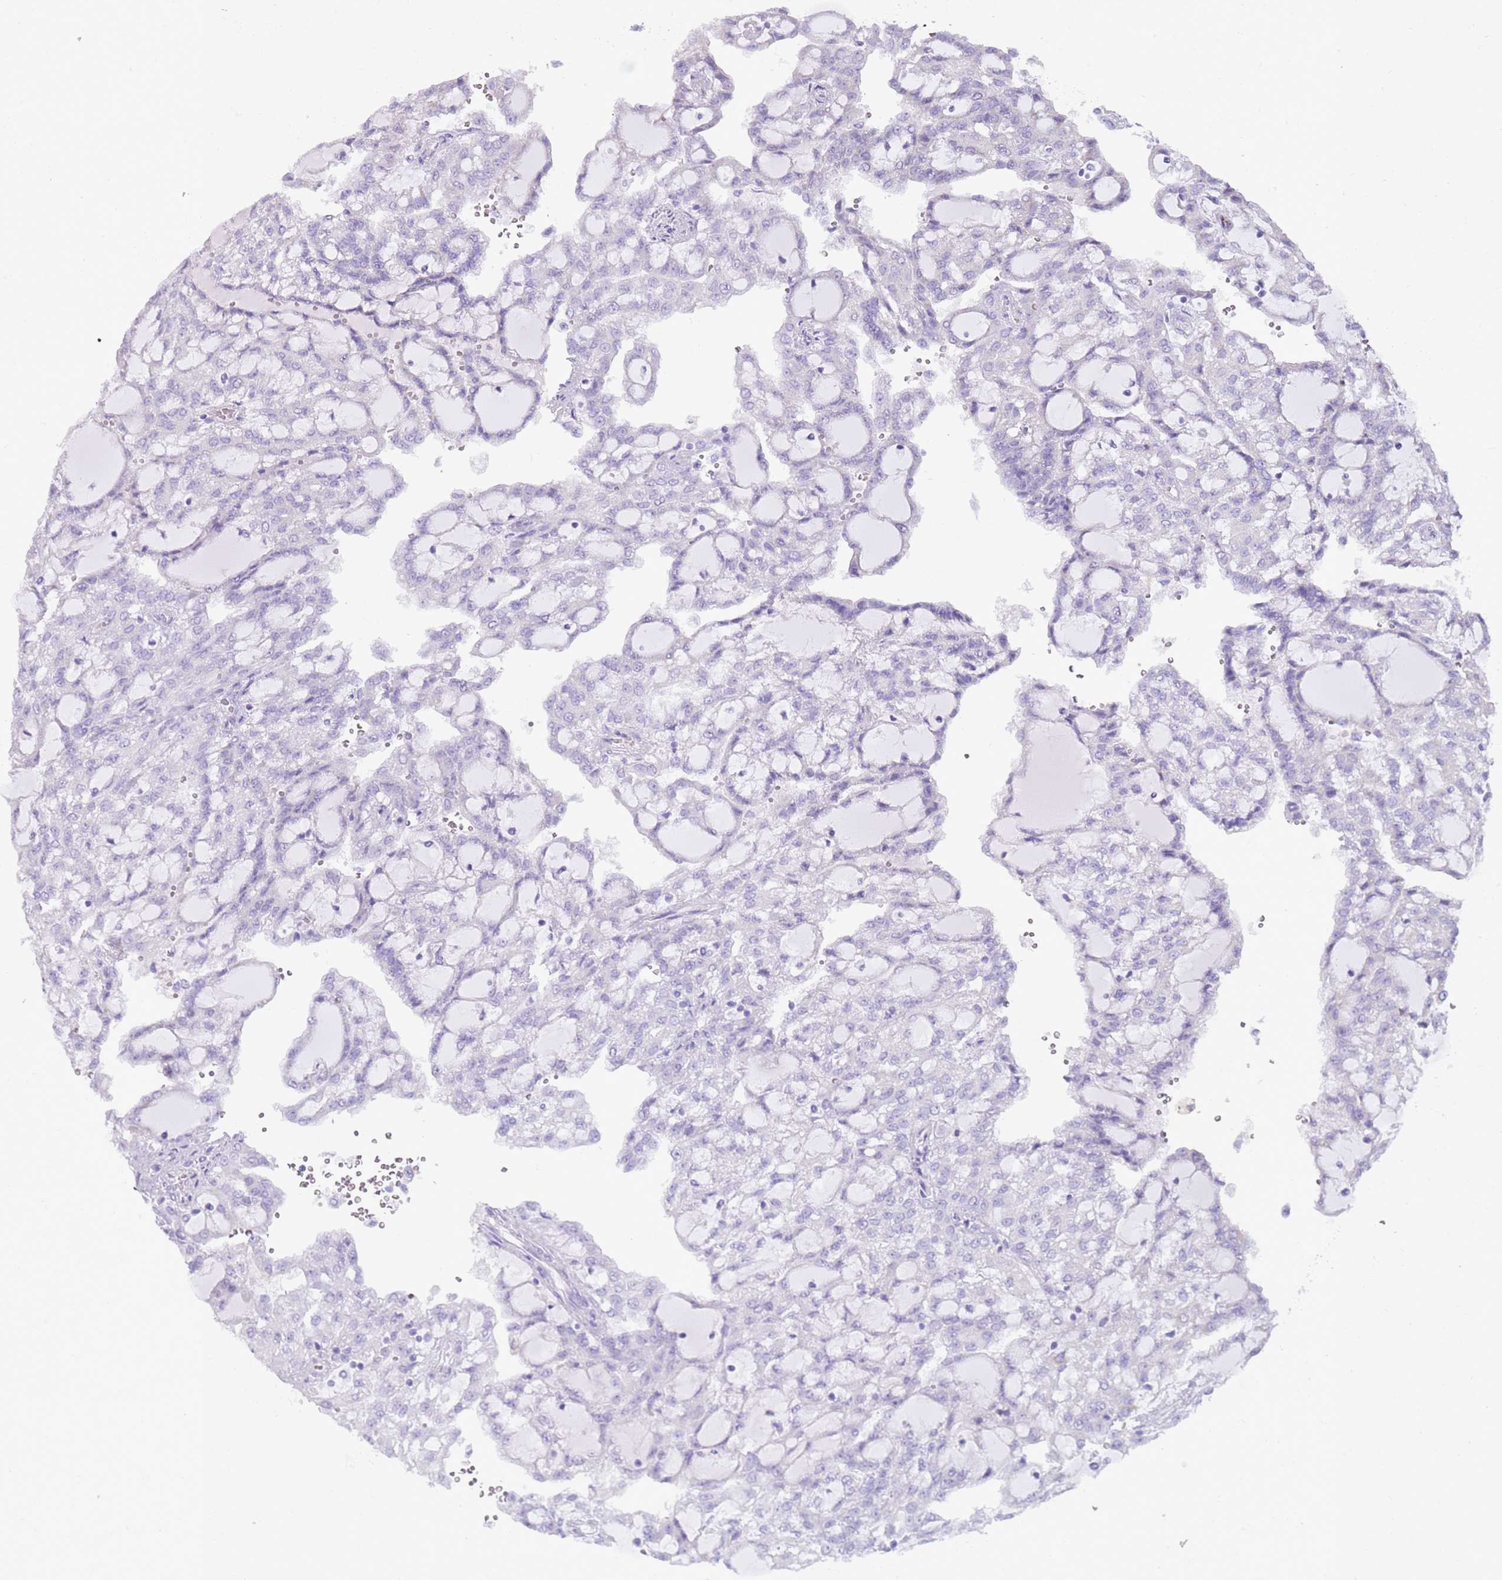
{"staining": {"intensity": "negative", "quantity": "none", "location": "none"}, "tissue": "renal cancer", "cell_type": "Tumor cells", "image_type": "cancer", "snomed": [{"axis": "morphology", "description": "Adenocarcinoma, NOS"}, {"axis": "topography", "description": "Kidney"}], "caption": "Histopathology image shows no significant protein positivity in tumor cells of adenocarcinoma (renal).", "gene": "CD177", "patient": {"sex": "male", "age": 63}}